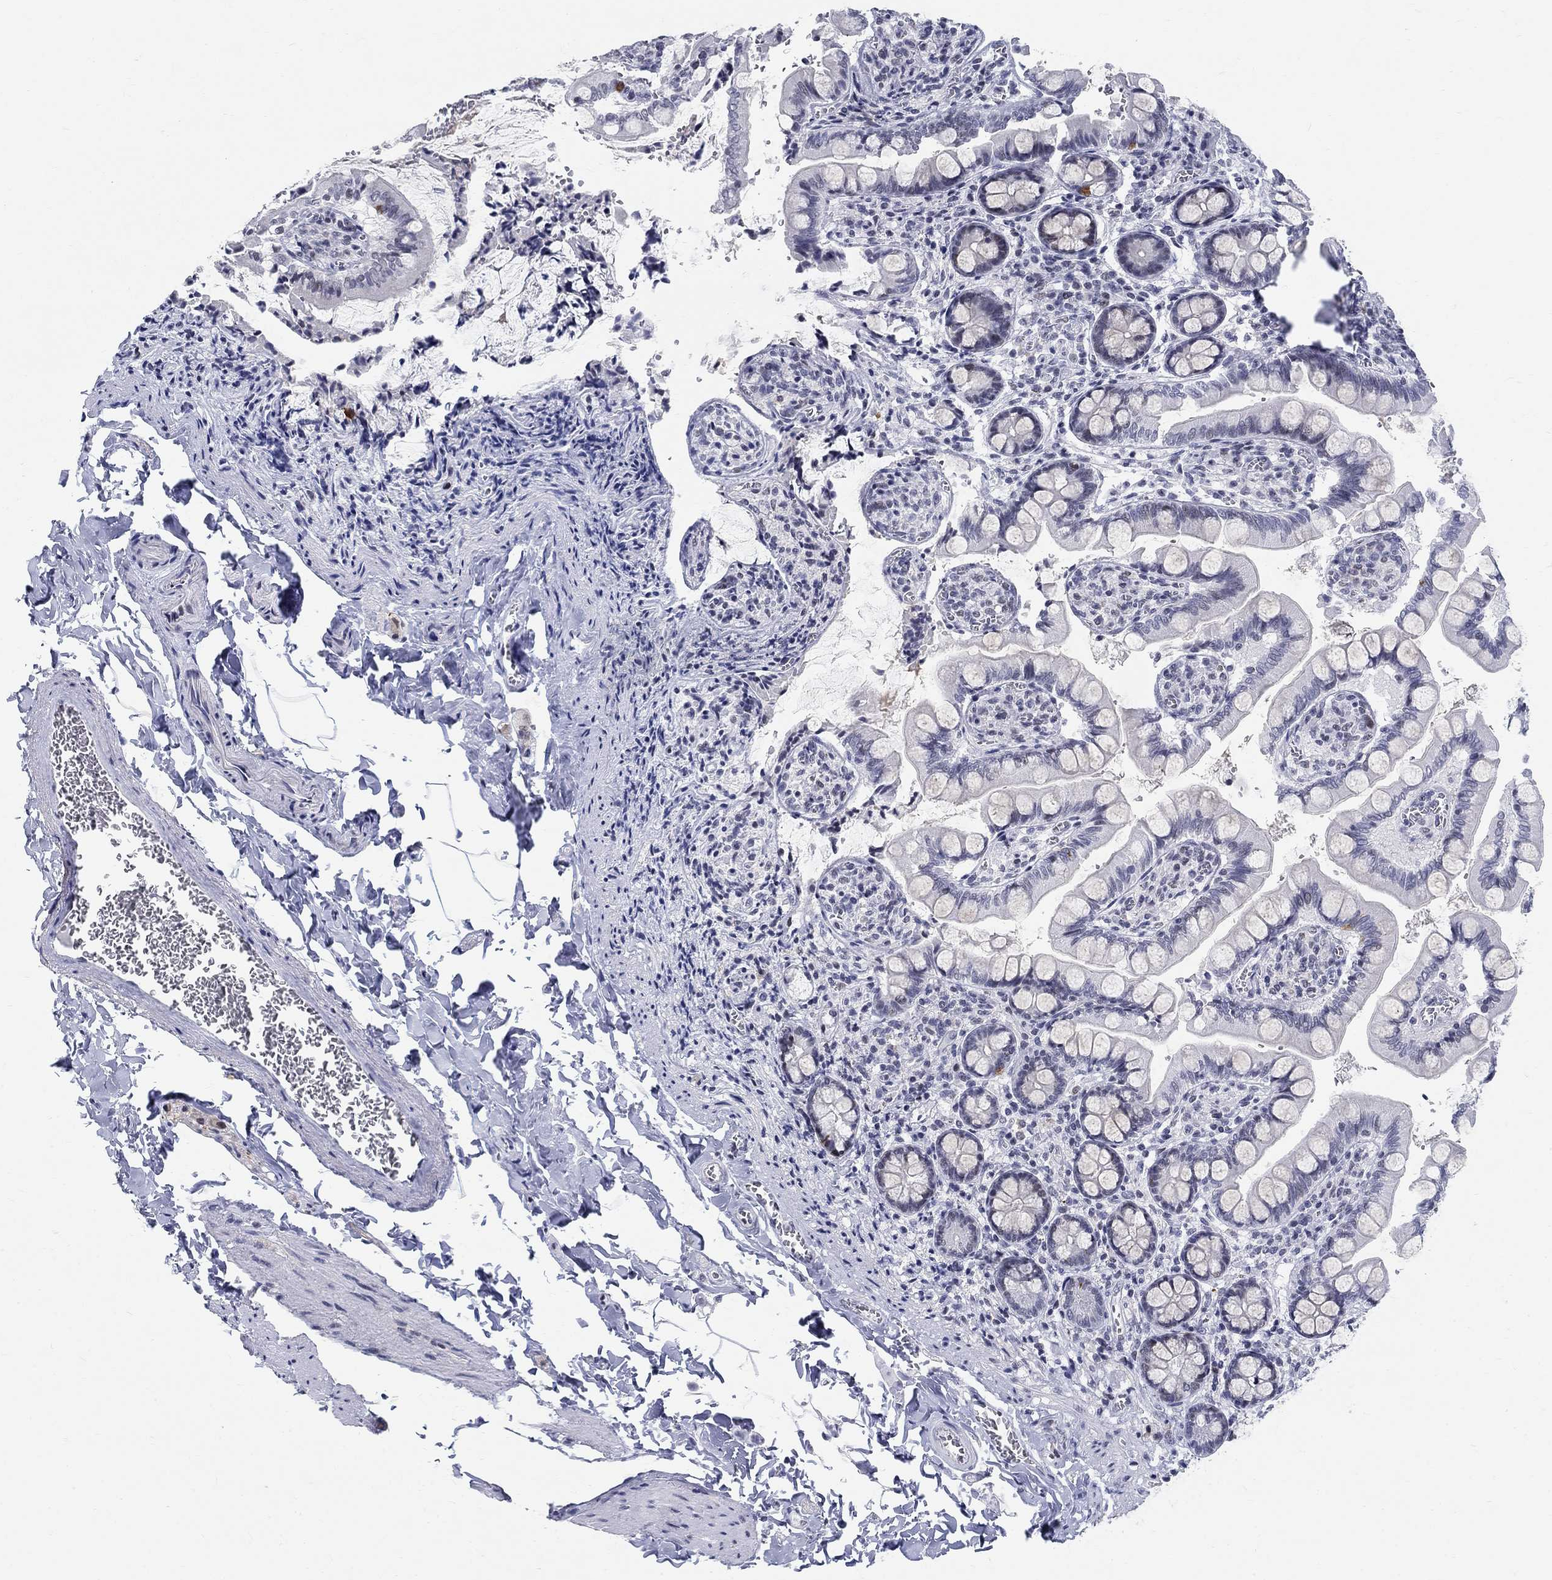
{"staining": {"intensity": "negative", "quantity": "none", "location": "none"}, "tissue": "small intestine", "cell_type": "Glandular cells", "image_type": "normal", "snomed": [{"axis": "morphology", "description": "Normal tissue, NOS"}, {"axis": "topography", "description": "Small intestine"}], "caption": "High power microscopy histopathology image of an immunohistochemistry photomicrograph of unremarkable small intestine, revealing no significant positivity in glandular cells.", "gene": "BHLHE22", "patient": {"sex": "female", "age": 56}}